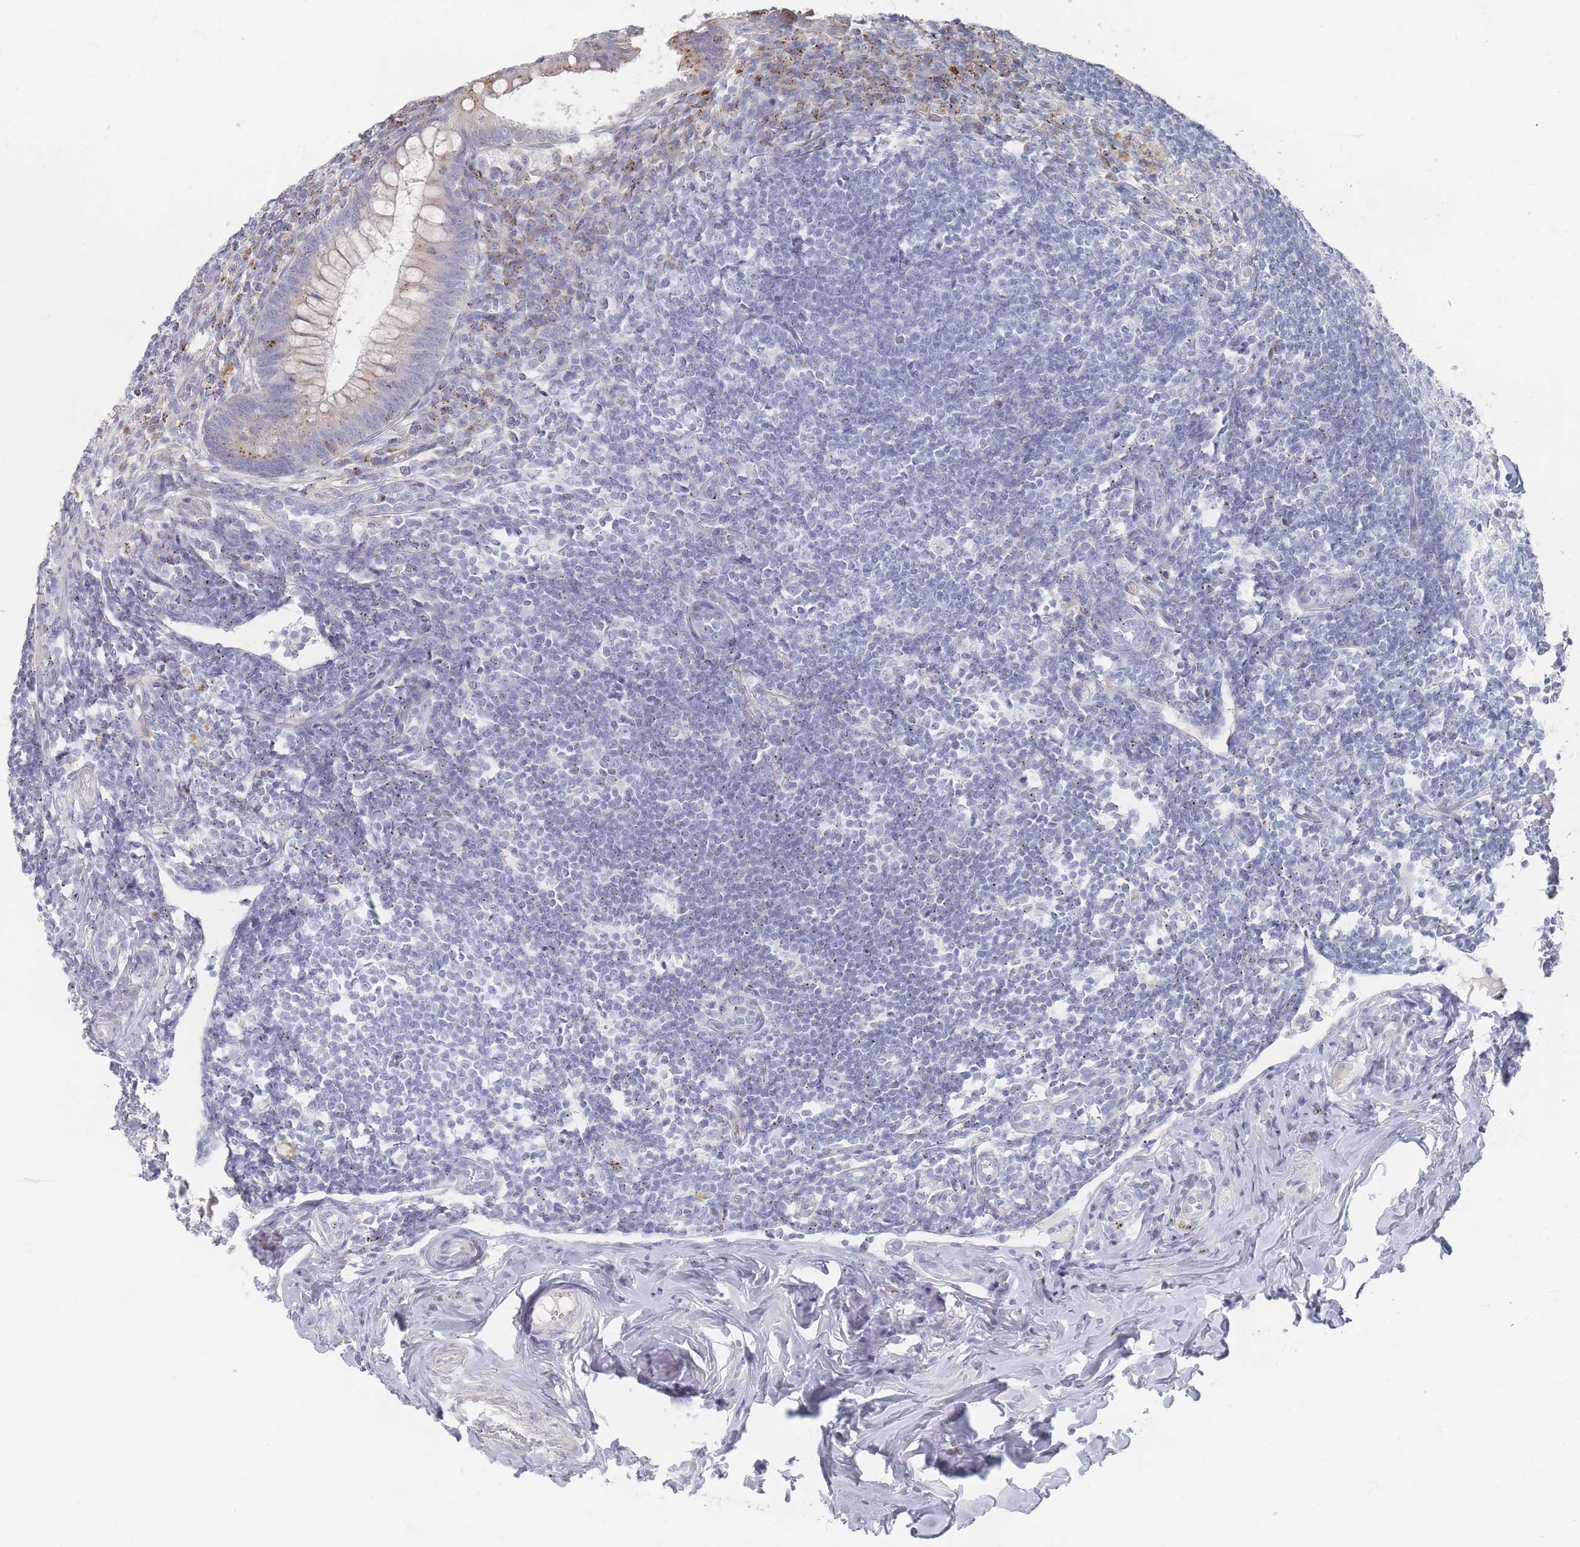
{"staining": {"intensity": "weak", "quantity": "<25%", "location": "cytoplasmic/membranous"}, "tissue": "appendix", "cell_type": "Glandular cells", "image_type": "normal", "snomed": [{"axis": "morphology", "description": "Normal tissue, NOS"}, {"axis": "topography", "description": "Appendix"}], "caption": "Immunohistochemical staining of normal human appendix demonstrates no significant expression in glandular cells. Brightfield microscopy of immunohistochemistry stained with DAB (3,3'-diaminobenzidine) (brown) and hematoxylin (blue), captured at high magnification.", "gene": "ENSG00000251357", "patient": {"sex": "female", "age": 33}}